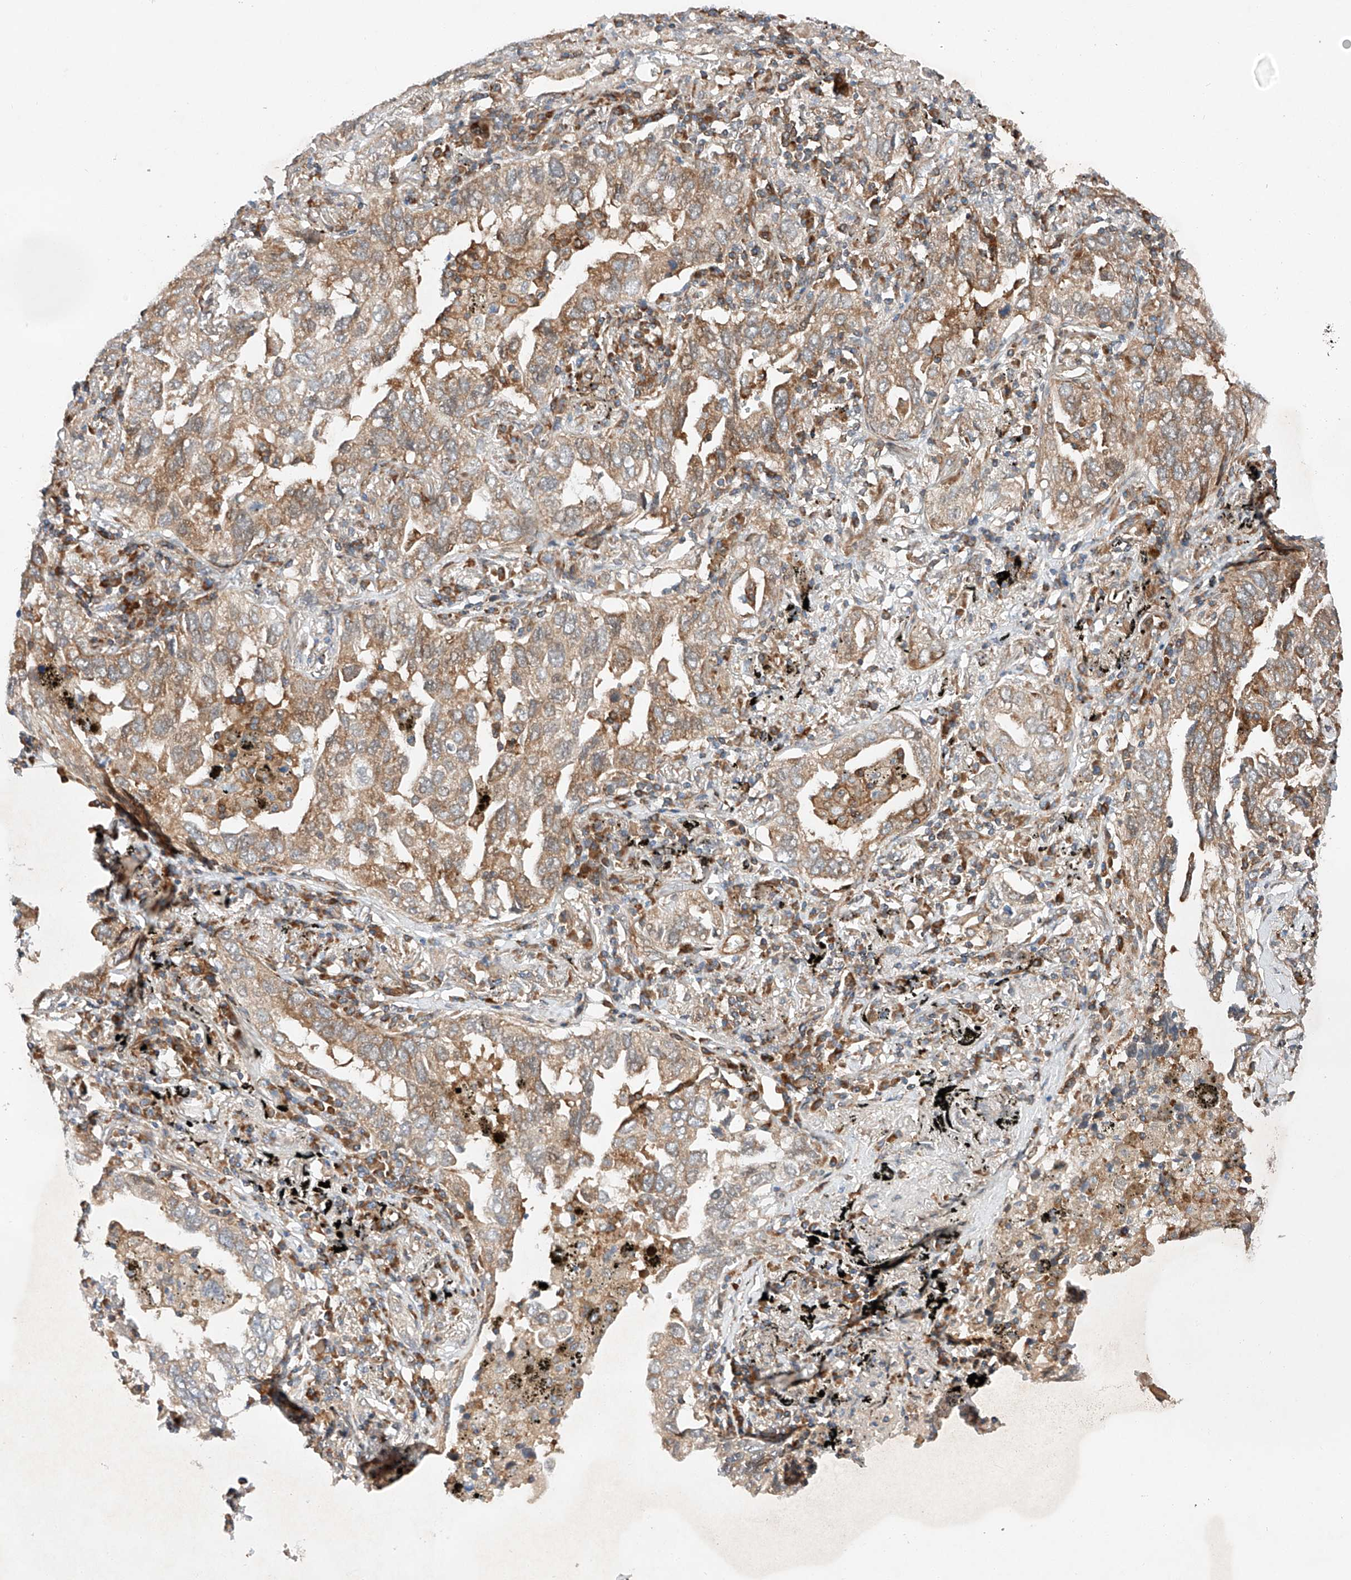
{"staining": {"intensity": "moderate", "quantity": ">75%", "location": "cytoplasmic/membranous"}, "tissue": "lung cancer", "cell_type": "Tumor cells", "image_type": "cancer", "snomed": [{"axis": "morphology", "description": "Adenocarcinoma, NOS"}, {"axis": "topography", "description": "Lung"}], "caption": "Immunohistochemistry (IHC) photomicrograph of human lung cancer (adenocarcinoma) stained for a protein (brown), which exhibits medium levels of moderate cytoplasmic/membranous staining in approximately >75% of tumor cells.", "gene": "RUSC1", "patient": {"sex": "male", "age": 65}}